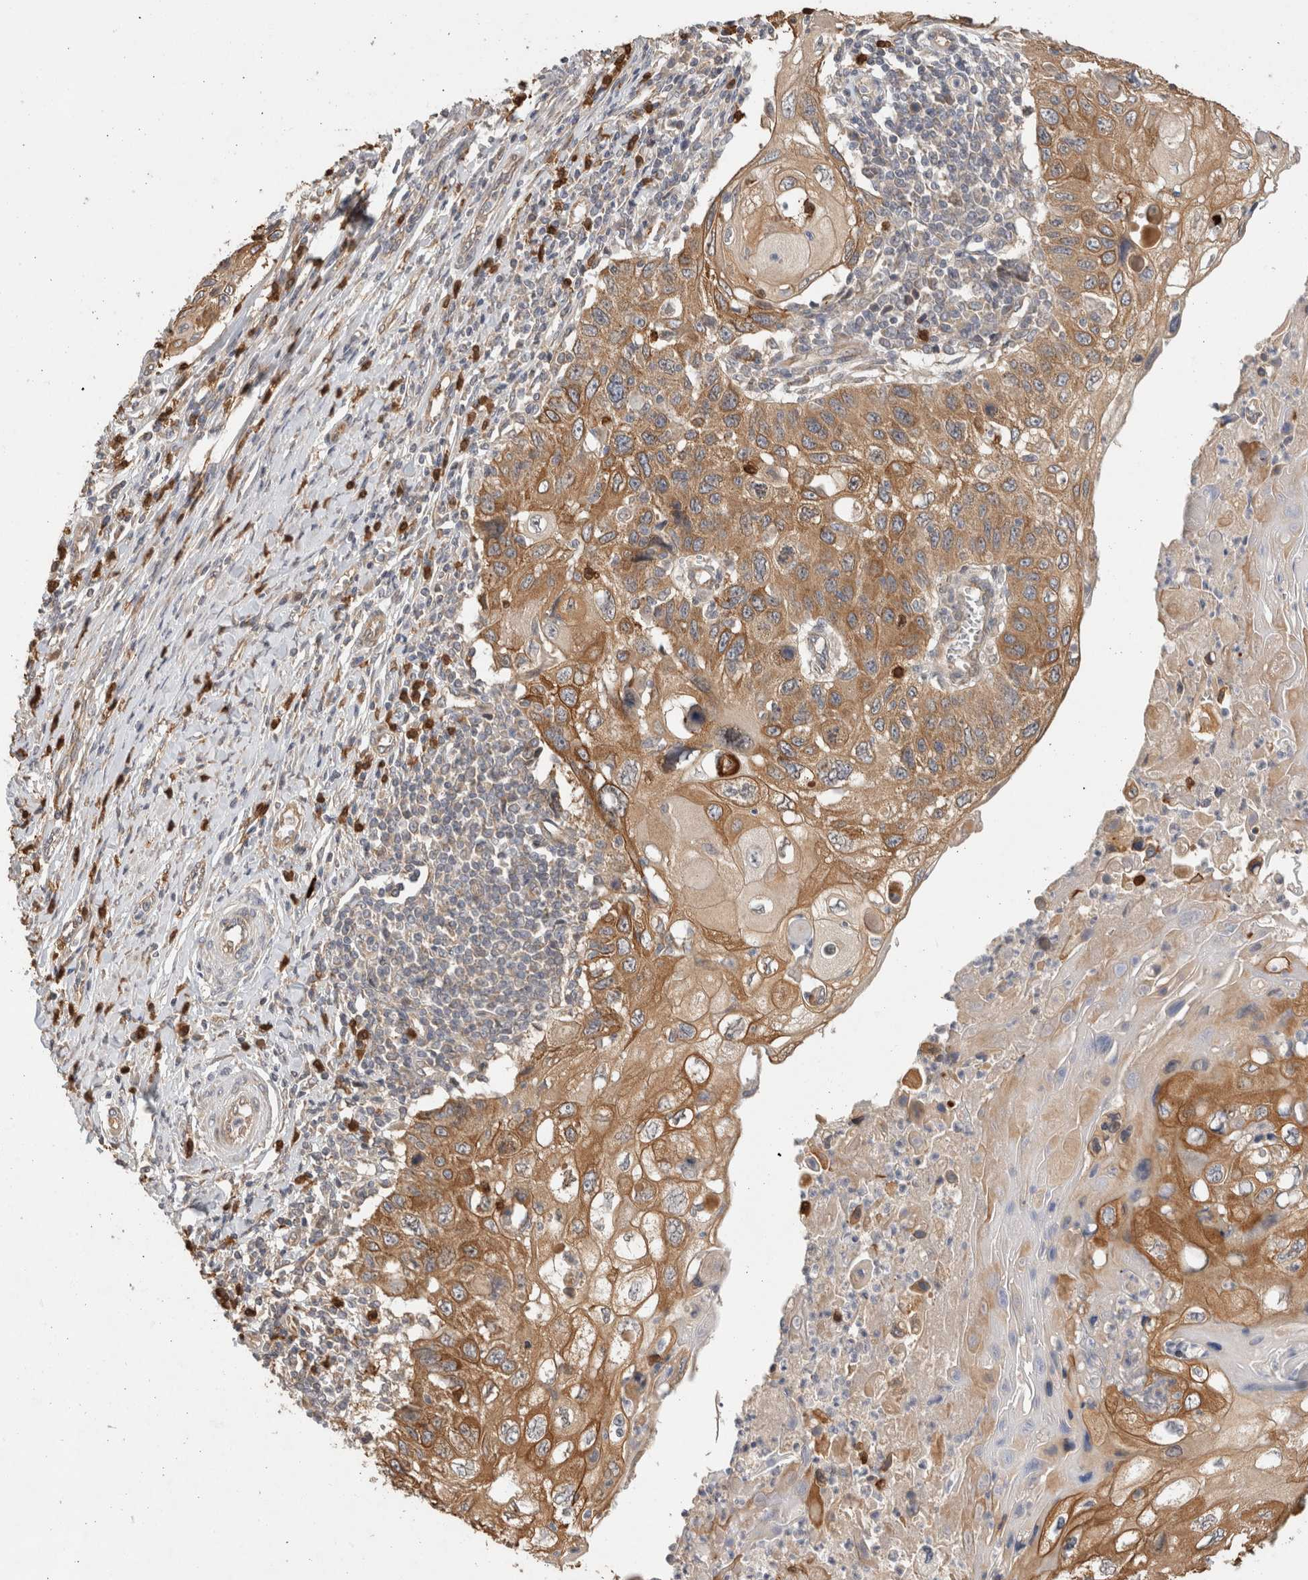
{"staining": {"intensity": "moderate", "quantity": ">75%", "location": "cytoplasmic/membranous"}, "tissue": "cervical cancer", "cell_type": "Tumor cells", "image_type": "cancer", "snomed": [{"axis": "morphology", "description": "Squamous cell carcinoma, NOS"}, {"axis": "topography", "description": "Cervix"}], "caption": "Immunohistochemical staining of human cervical cancer shows moderate cytoplasmic/membranous protein positivity in approximately >75% of tumor cells.", "gene": "PUM1", "patient": {"sex": "female", "age": 70}}